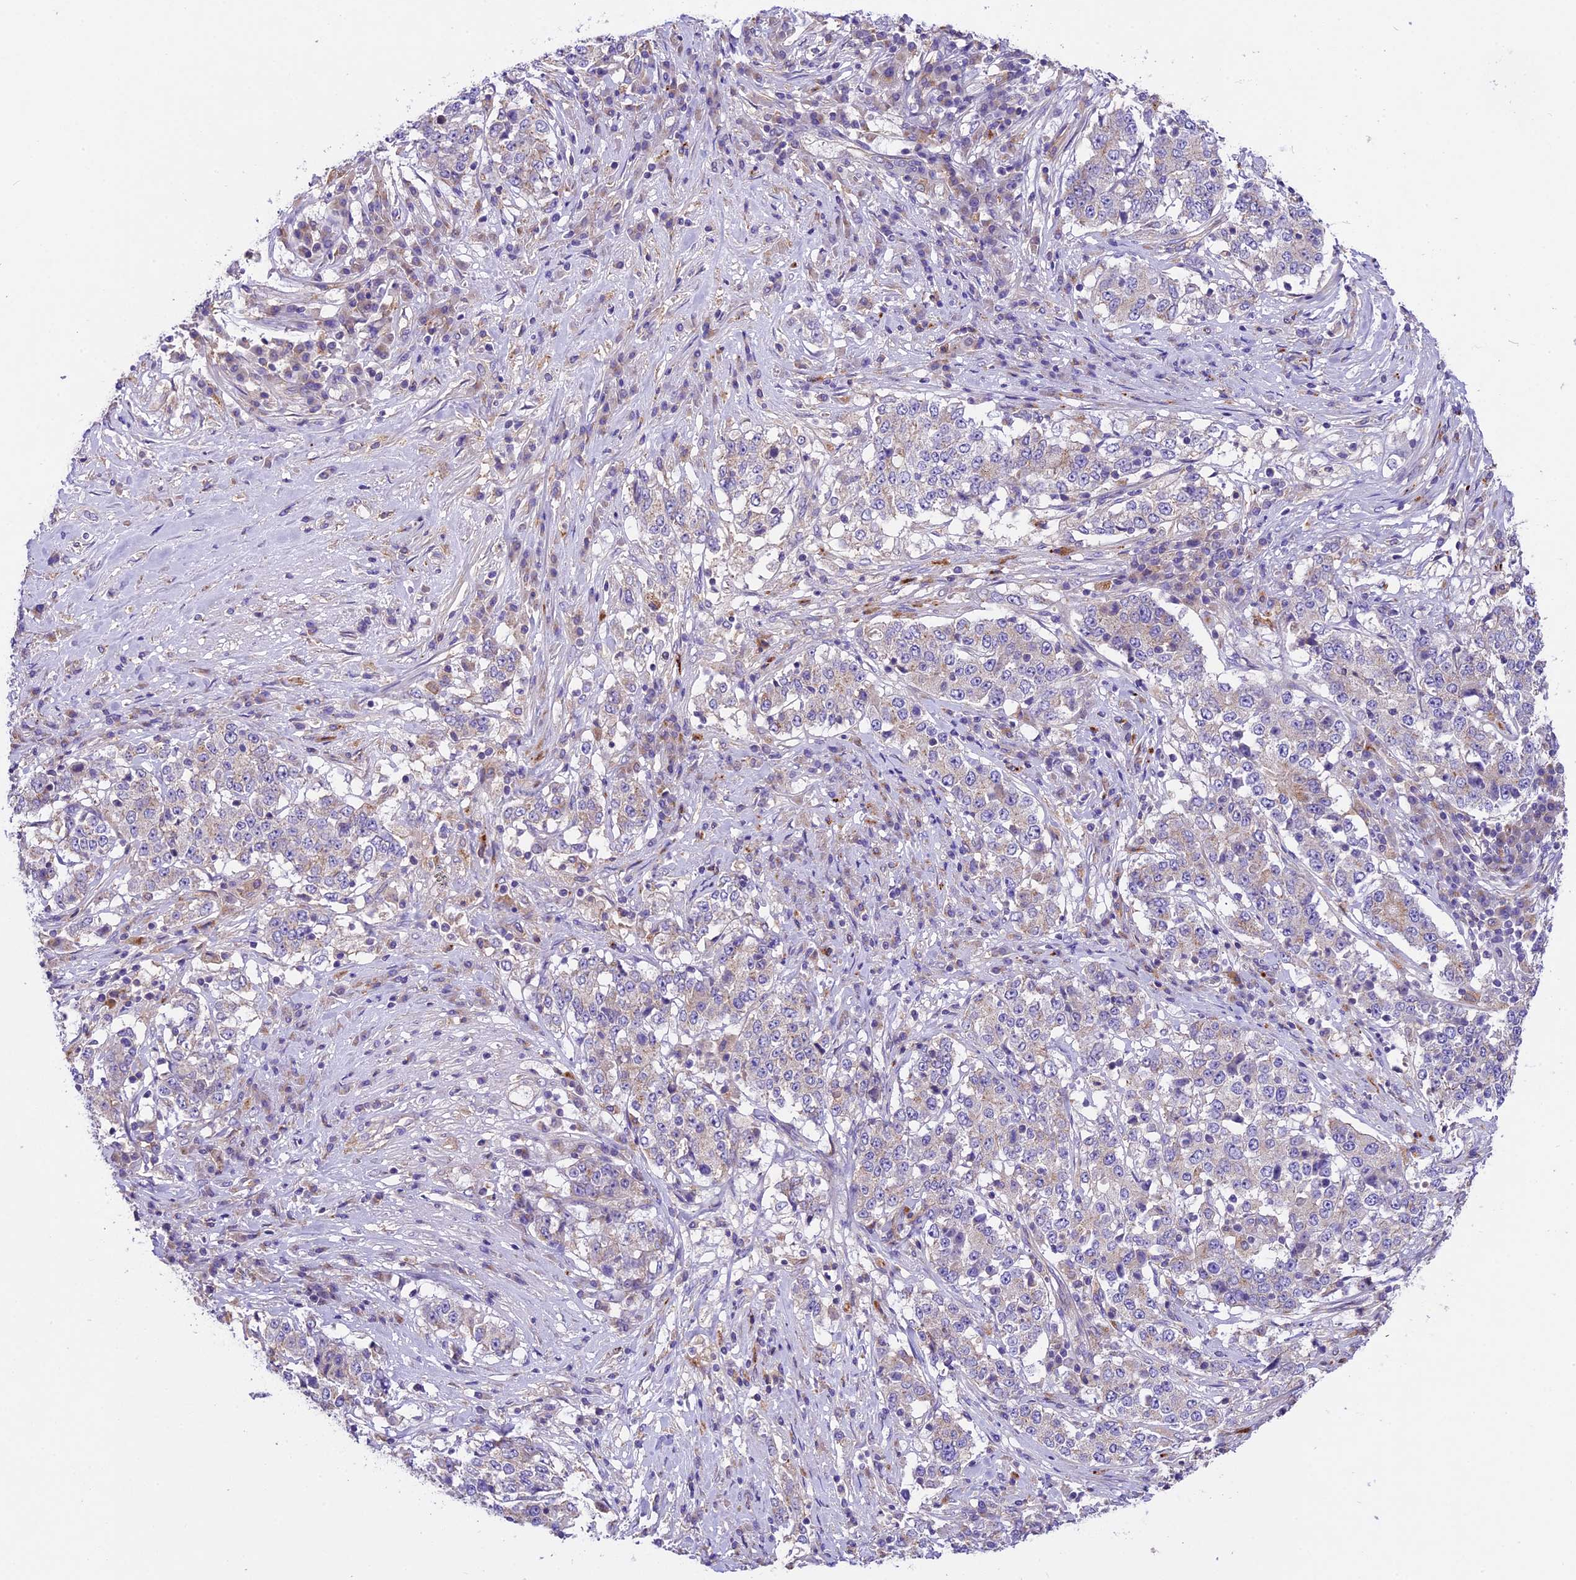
{"staining": {"intensity": "negative", "quantity": "none", "location": "none"}, "tissue": "stomach cancer", "cell_type": "Tumor cells", "image_type": "cancer", "snomed": [{"axis": "morphology", "description": "Adenocarcinoma, NOS"}, {"axis": "topography", "description": "Stomach"}], "caption": "This is an IHC micrograph of human stomach cancer. There is no expression in tumor cells.", "gene": "PEMT", "patient": {"sex": "male", "age": 59}}